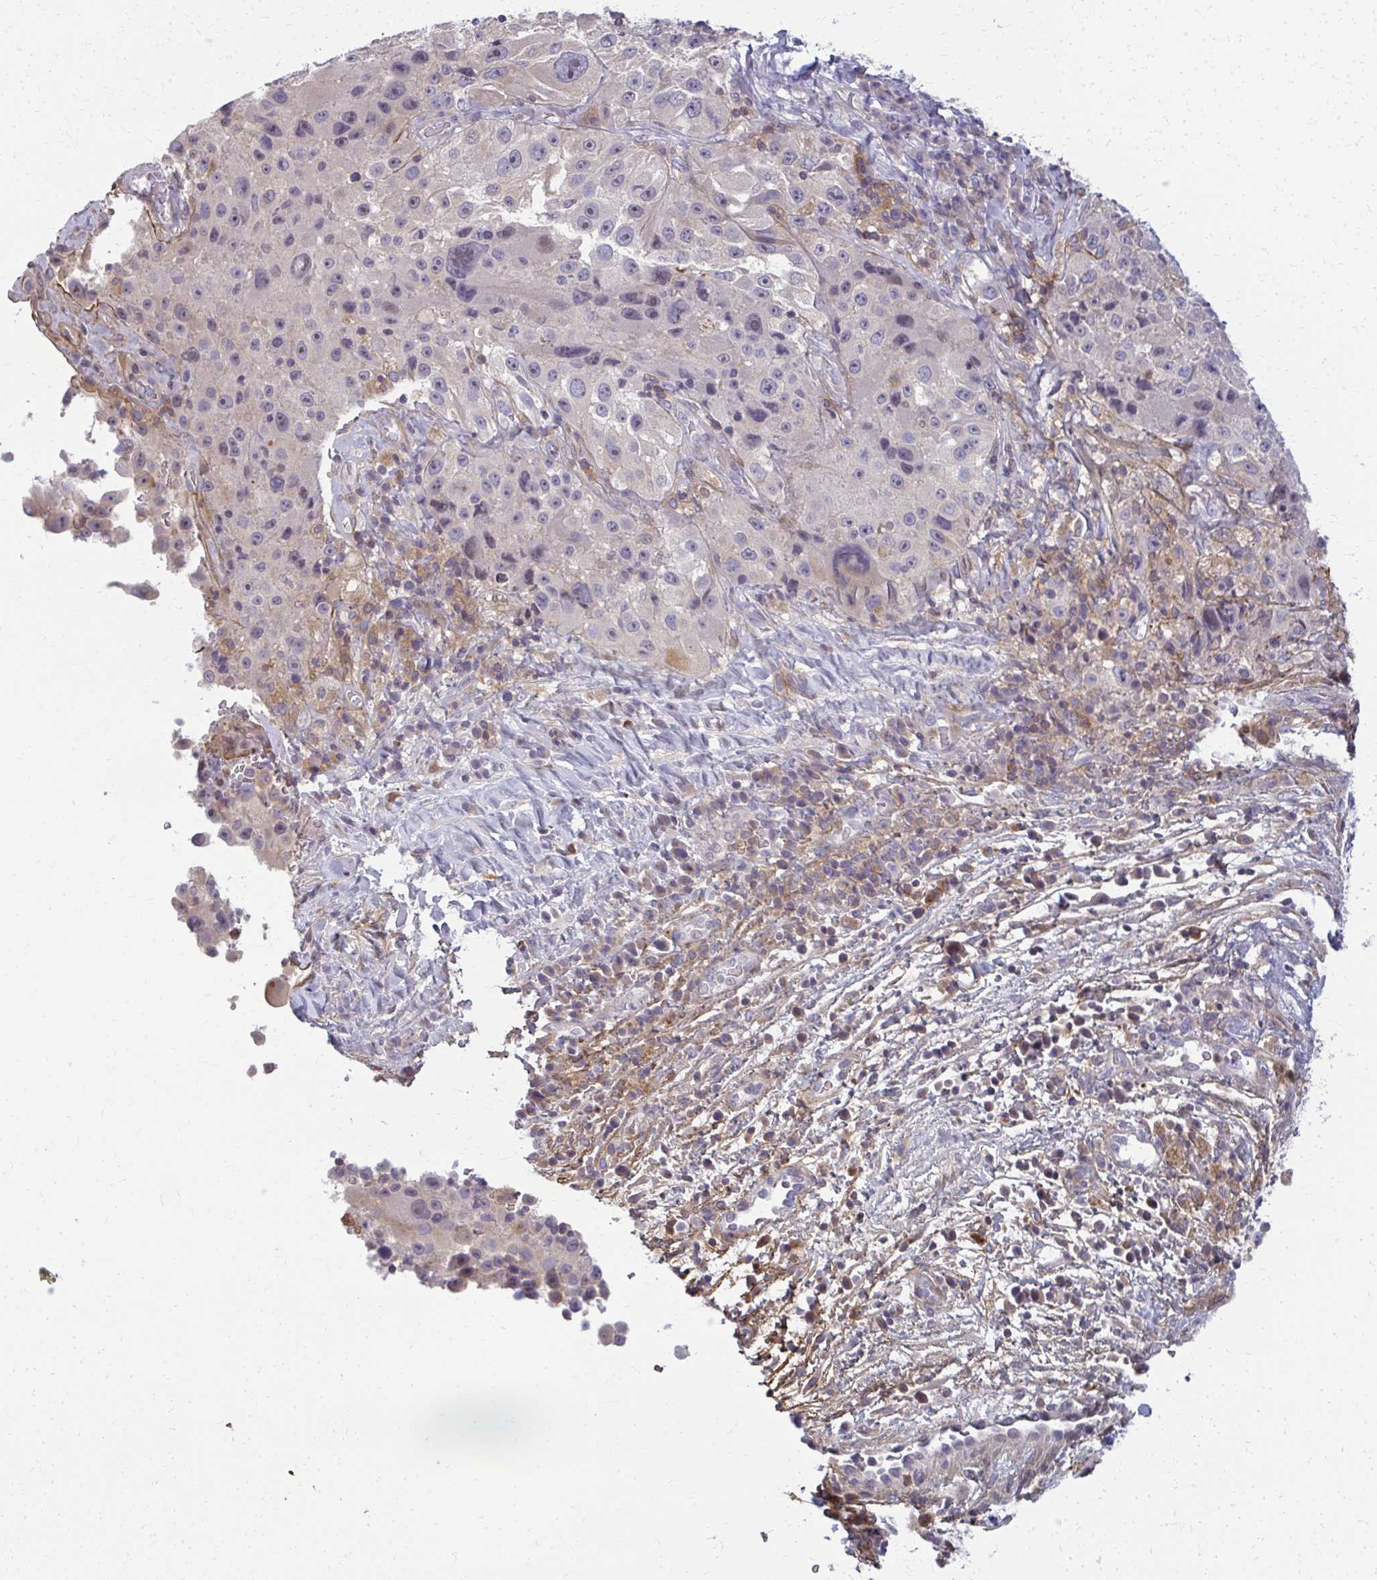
{"staining": {"intensity": "negative", "quantity": "none", "location": "none"}, "tissue": "melanoma", "cell_type": "Tumor cells", "image_type": "cancer", "snomed": [{"axis": "morphology", "description": "Malignant melanoma, Metastatic site"}, {"axis": "topography", "description": "Lymph node"}], "caption": "IHC photomicrograph of neoplastic tissue: human malignant melanoma (metastatic site) stained with DAB (3,3'-diaminobenzidine) displays no significant protein expression in tumor cells.", "gene": "AP5M1", "patient": {"sex": "male", "age": 62}}